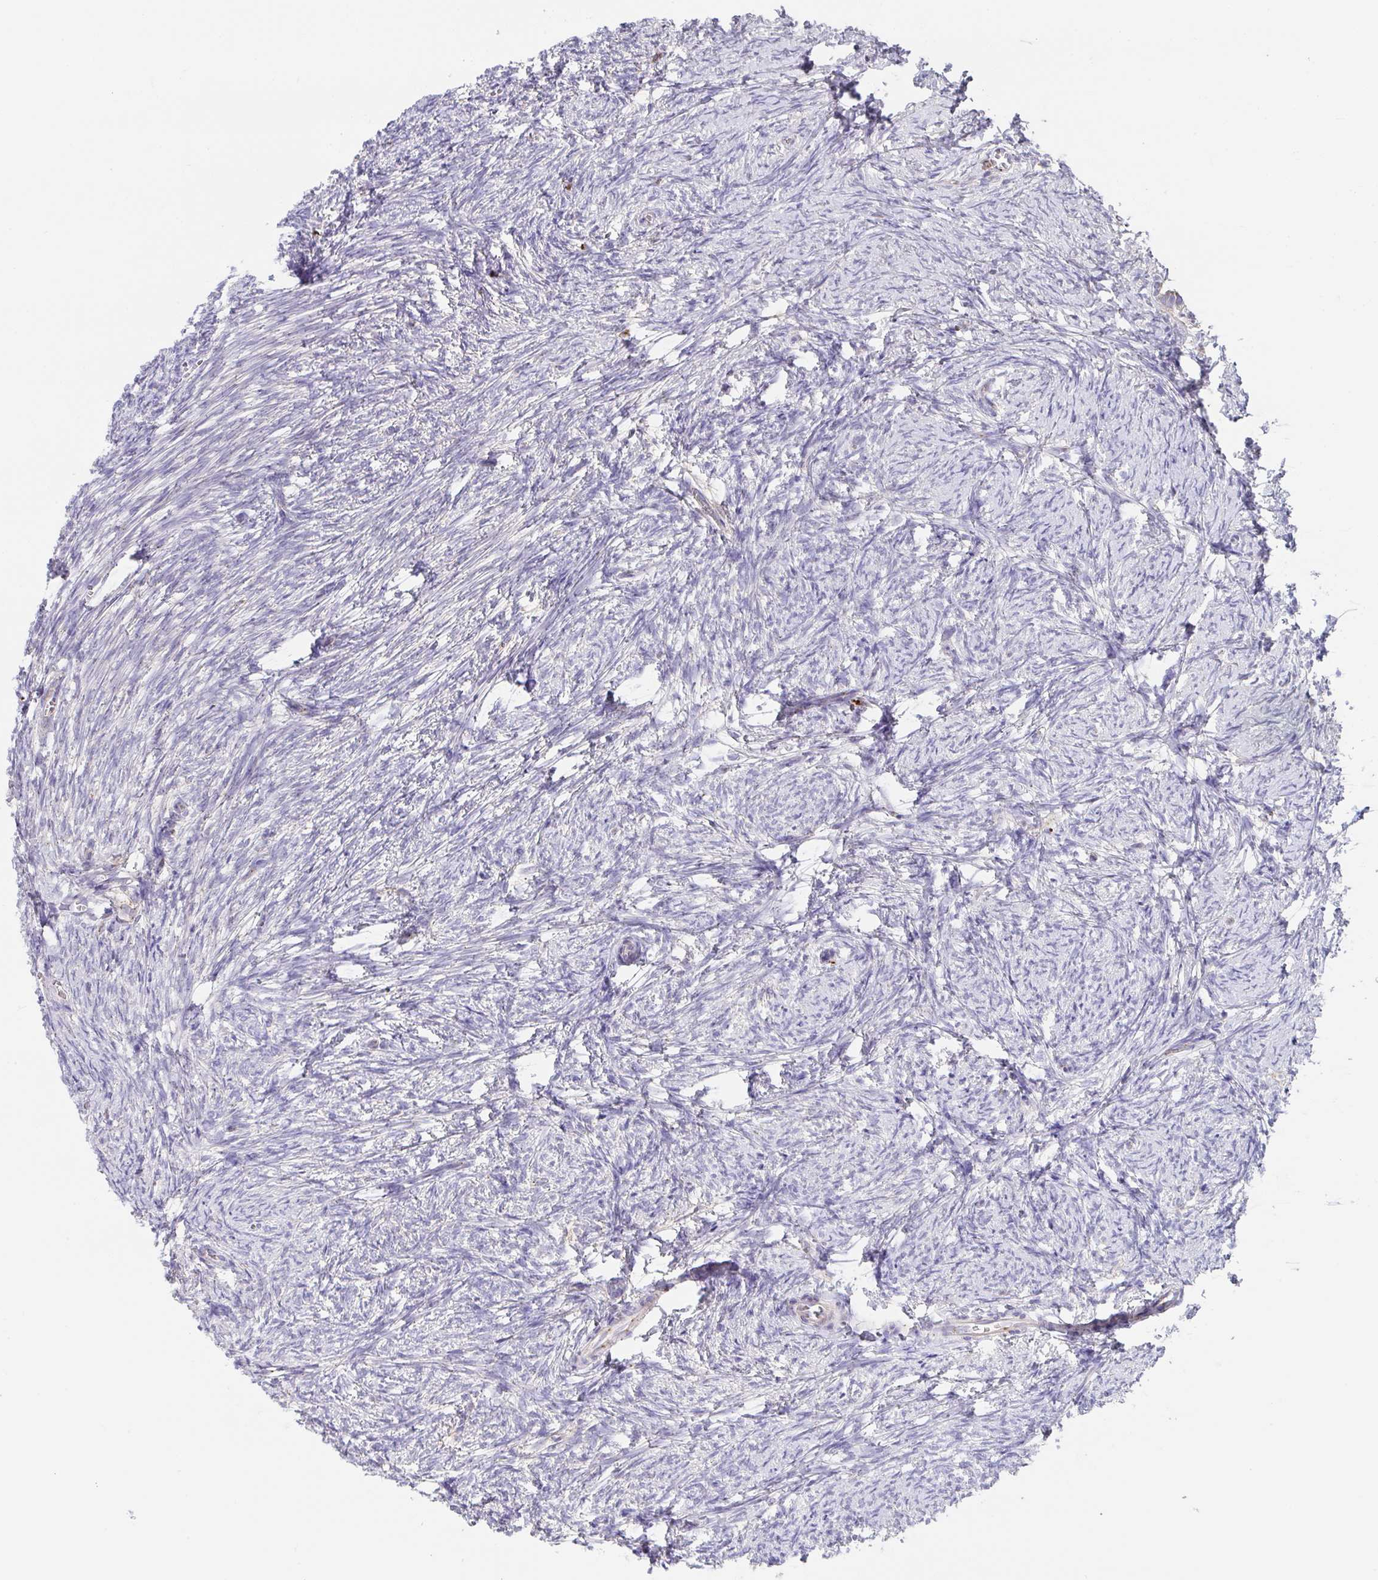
{"staining": {"intensity": "moderate", "quantity": "<25%", "location": "cytoplasmic/membranous"}, "tissue": "ovary", "cell_type": "Ovarian stroma cells", "image_type": "normal", "snomed": [{"axis": "morphology", "description": "Normal tissue, NOS"}, {"axis": "topography", "description": "Ovary"}], "caption": "This is a histology image of immunohistochemistry (IHC) staining of unremarkable ovary, which shows moderate staining in the cytoplasmic/membranous of ovarian stroma cells.", "gene": "PROSER3", "patient": {"sex": "female", "age": 41}}